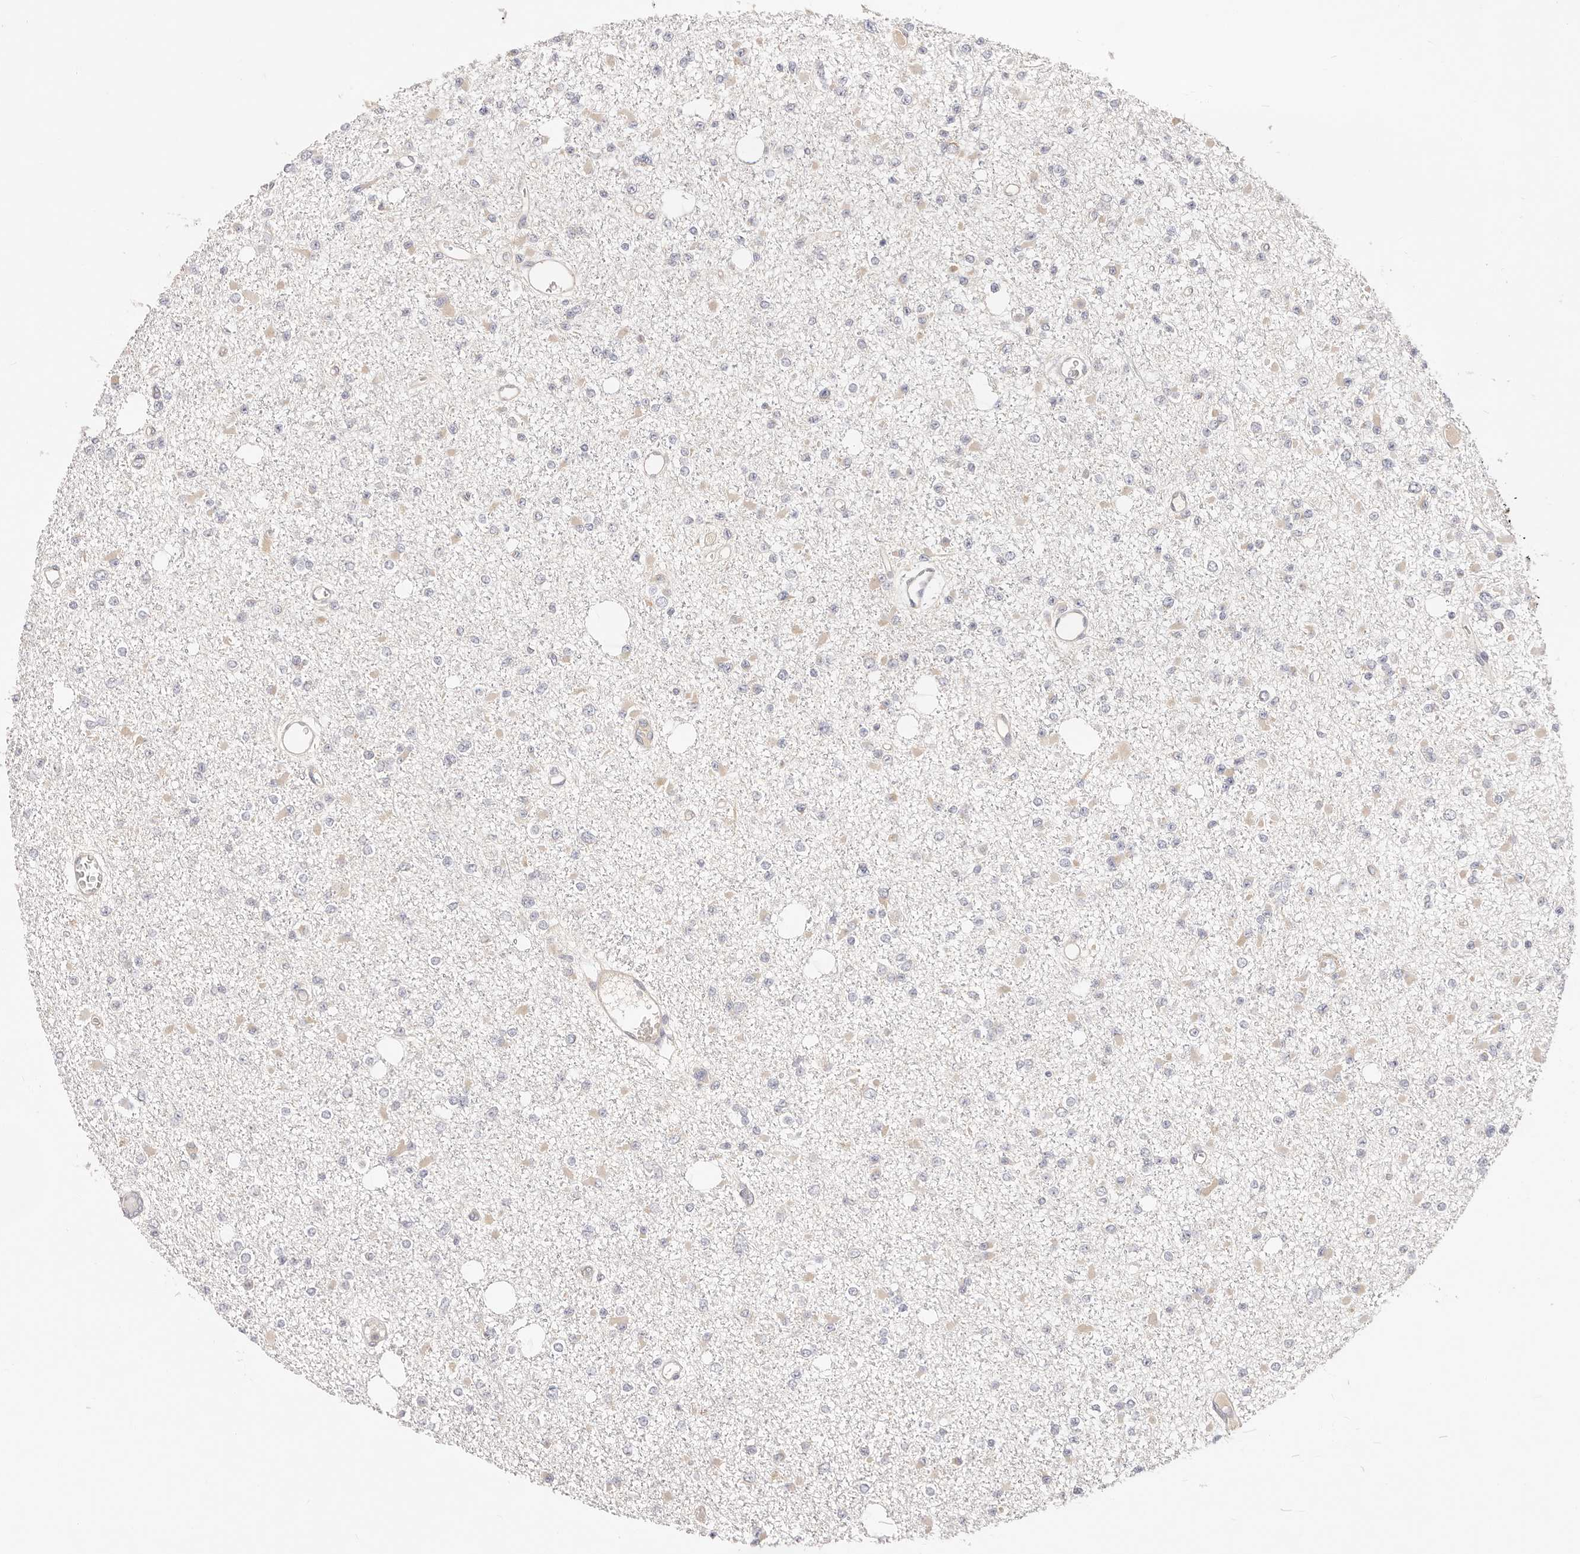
{"staining": {"intensity": "weak", "quantity": "<25%", "location": "cytoplasmic/membranous"}, "tissue": "glioma", "cell_type": "Tumor cells", "image_type": "cancer", "snomed": [{"axis": "morphology", "description": "Glioma, malignant, Low grade"}, {"axis": "topography", "description": "Brain"}], "caption": "Immunohistochemical staining of human malignant low-grade glioma shows no significant expression in tumor cells.", "gene": "KCMF1", "patient": {"sex": "female", "age": 22}}